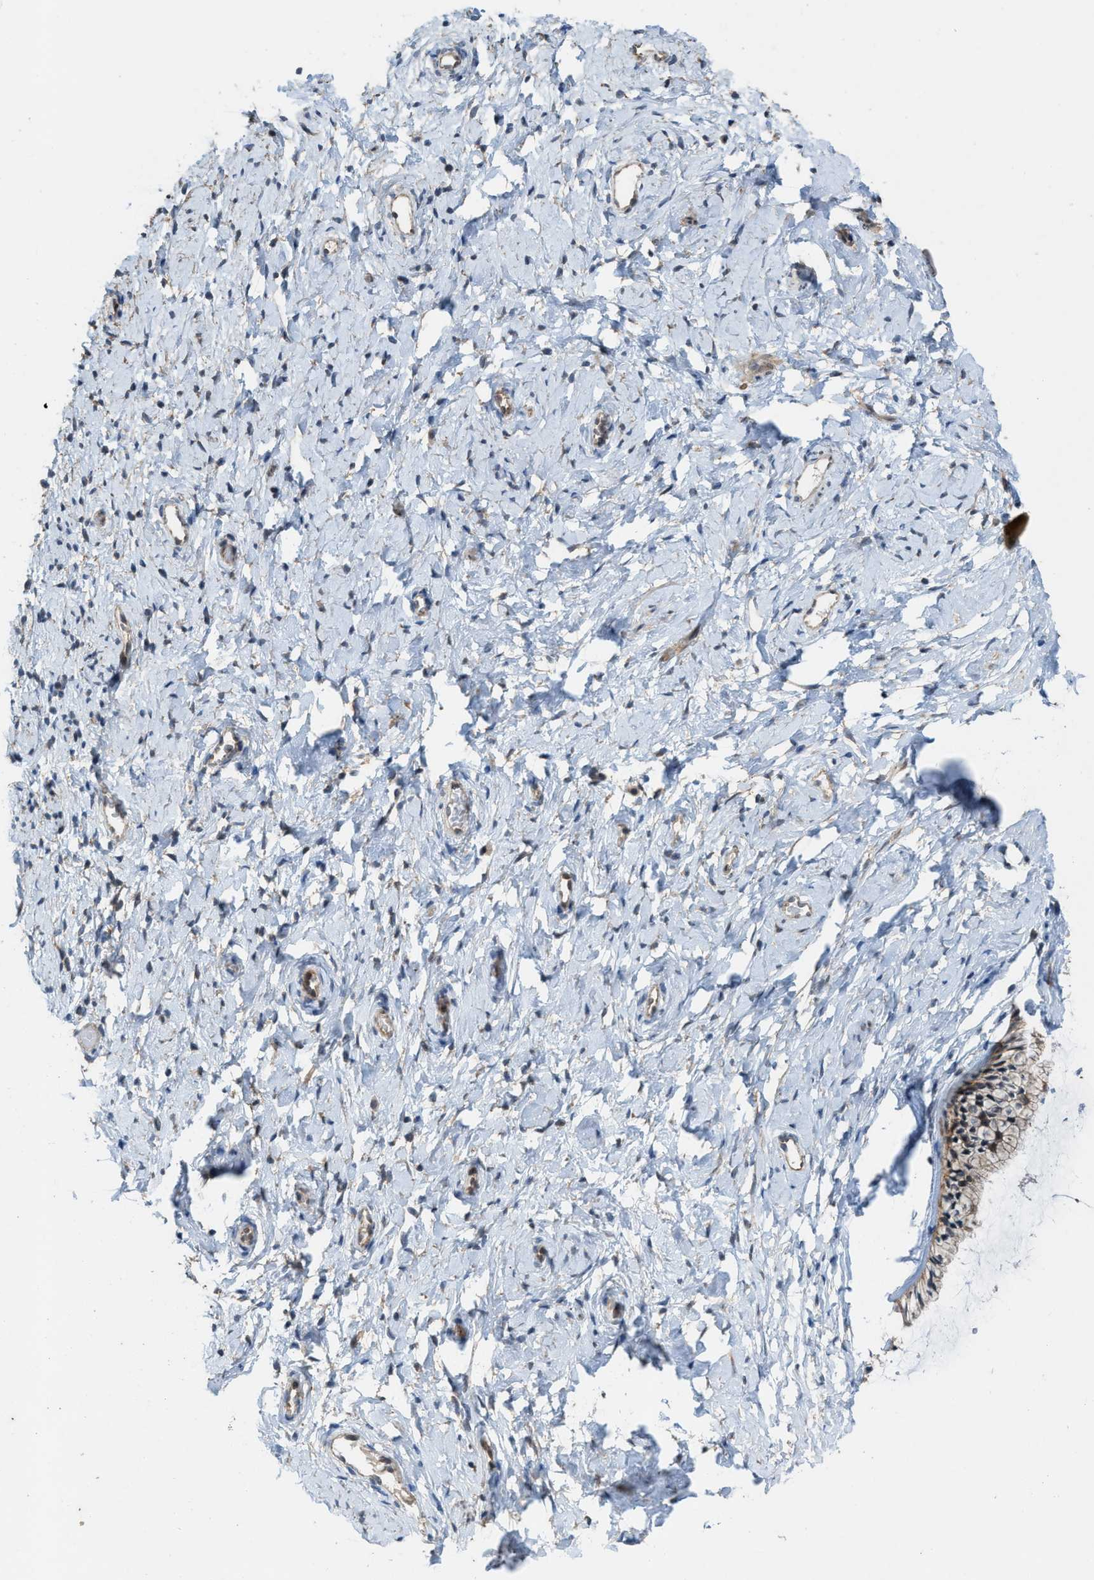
{"staining": {"intensity": "weak", "quantity": ">75%", "location": "cytoplasmic/membranous"}, "tissue": "cervix", "cell_type": "Glandular cells", "image_type": "normal", "snomed": [{"axis": "morphology", "description": "Normal tissue, NOS"}, {"axis": "topography", "description": "Cervix"}], "caption": "IHC of benign cervix displays low levels of weak cytoplasmic/membranous expression in approximately >75% of glandular cells.", "gene": "PLAA", "patient": {"sex": "female", "age": 72}}